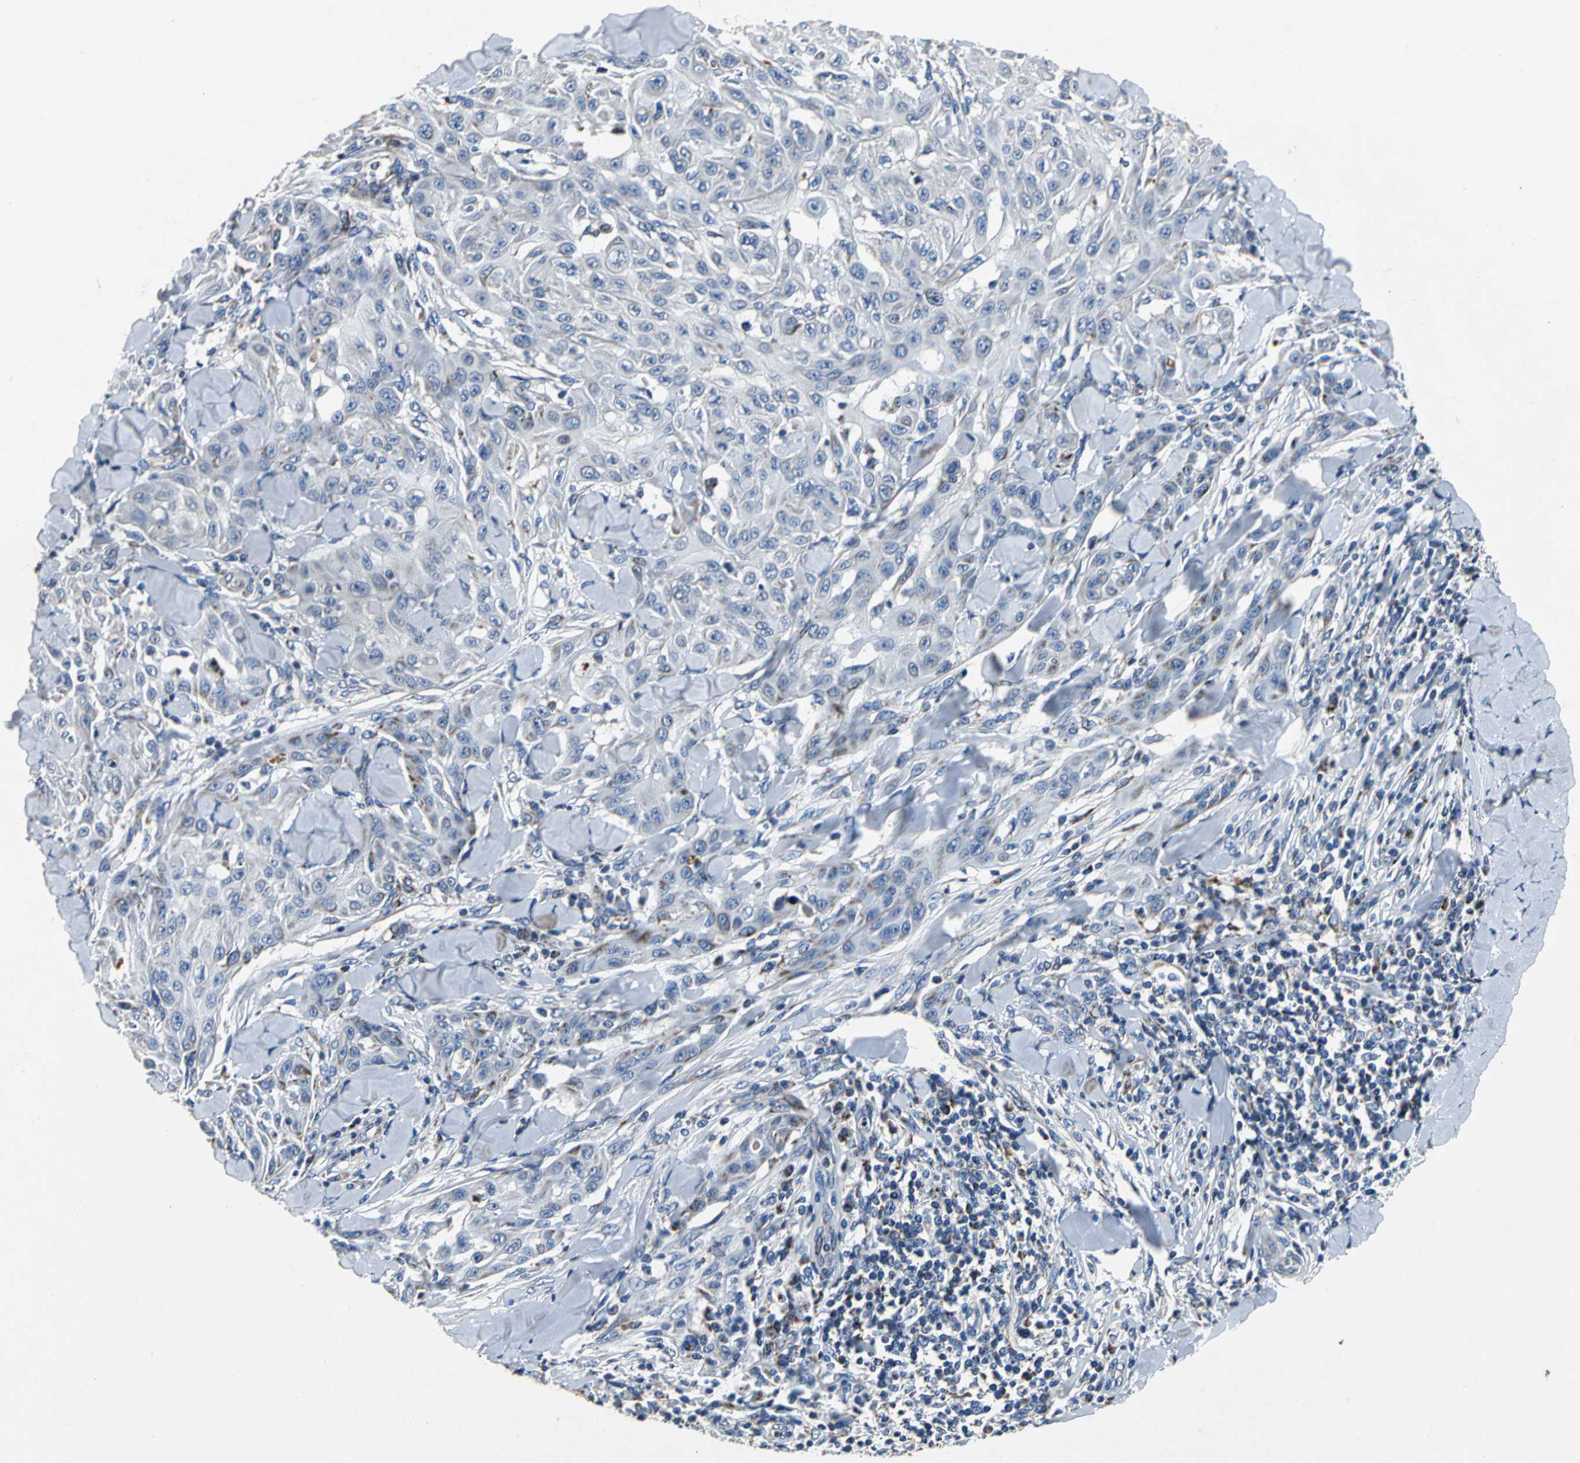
{"staining": {"intensity": "weak", "quantity": "<25%", "location": "cytoplasmic/membranous"}, "tissue": "skin cancer", "cell_type": "Tumor cells", "image_type": "cancer", "snomed": [{"axis": "morphology", "description": "Squamous cell carcinoma, NOS"}, {"axis": "topography", "description": "Skin"}], "caption": "This is an immunohistochemistry photomicrograph of squamous cell carcinoma (skin). There is no positivity in tumor cells.", "gene": "IFI6", "patient": {"sex": "male", "age": 24}}